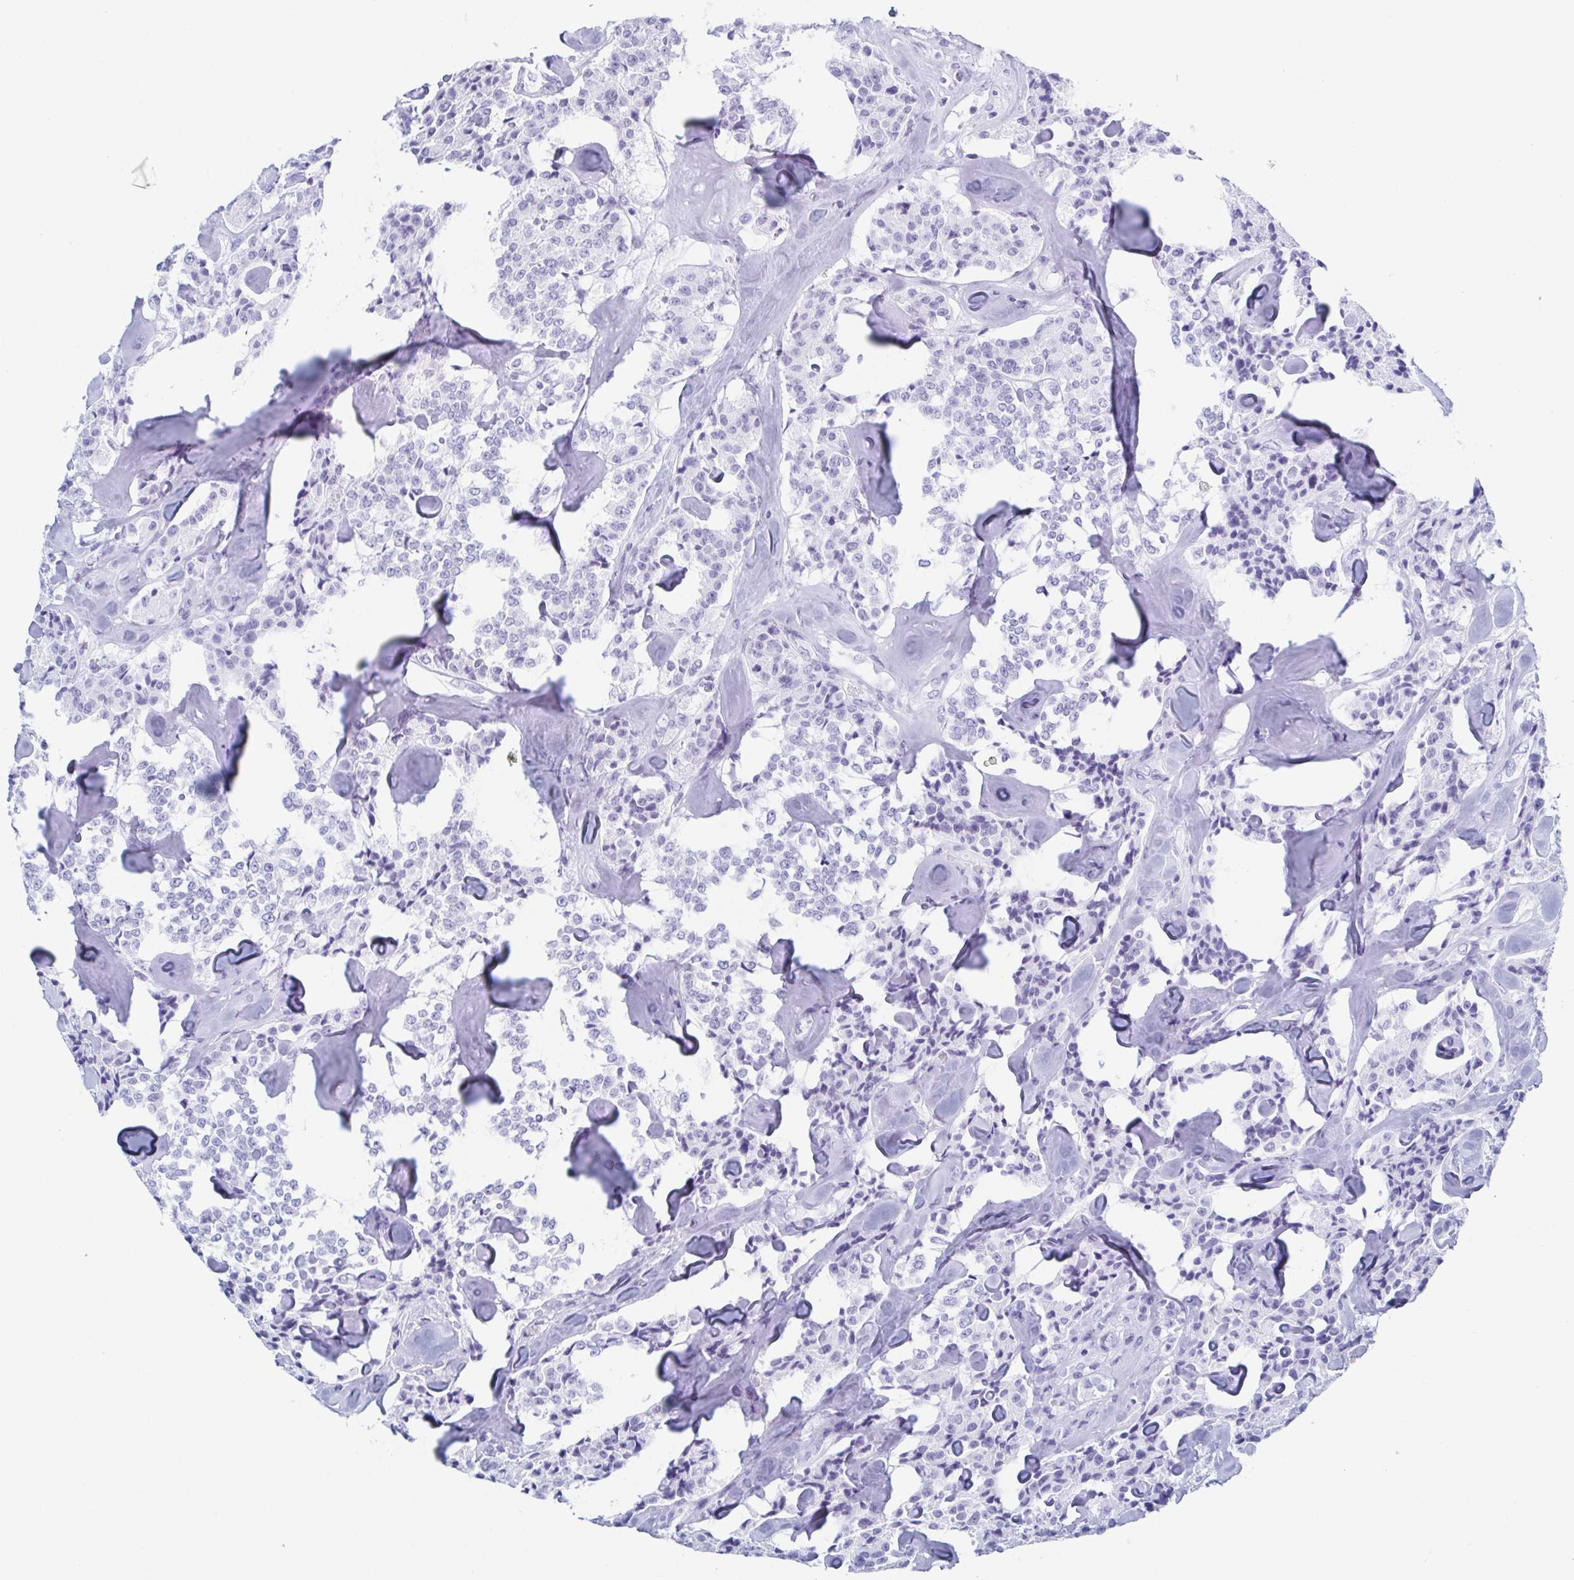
{"staining": {"intensity": "negative", "quantity": "none", "location": "none"}, "tissue": "carcinoid", "cell_type": "Tumor cells", "image_type": "cancer", "snomed": [{"axis": "morphology", "description": "Carcinoid, malignant, NOS"}, {"axis": "topography", "description": "Pancreas"}], "caption": "Tumor cells are negative for brown protein staining in carcinoid.", "gene": "ZFP64", "patient": {"sex": "male", "age": 41}}